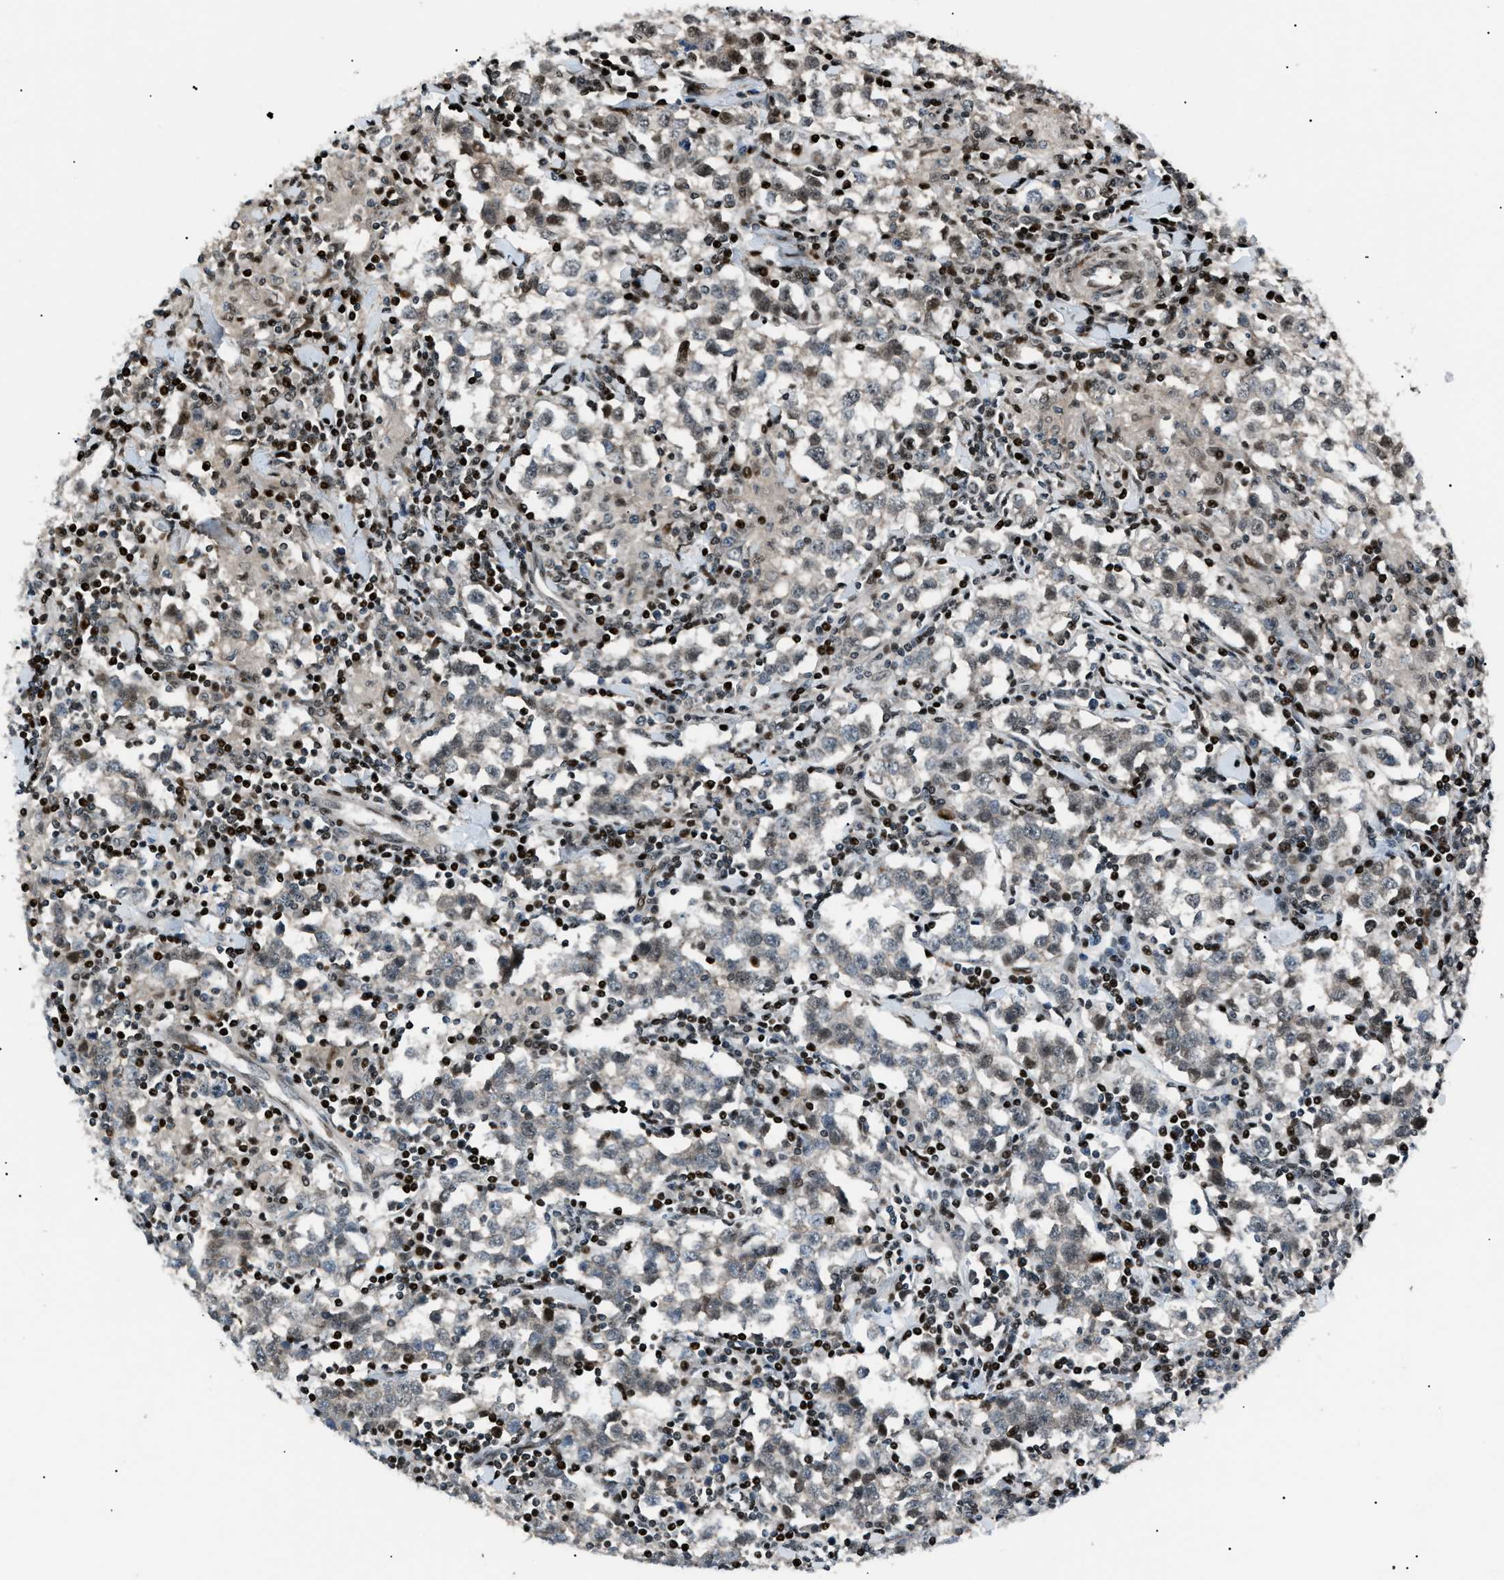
{"staining": {"intensity": "weak", "quantity": "<25%", "location": "nuclear"}, "tissue": "testis cancer", "cell_type": "Tumor cells", "image_type": "cancer", "snomed": [{"axis": "morphology", "description": "Seminoma, NOS"}, {"axis": "morphology", "description": "Carcinoma, Embryonal, NOS"}, {"axis": "topography", "description": "Testis"}], "caption": "Immunohistochemical staining of human seminoma (testis) exhibits no significant positivity in tumor cells.", "gene": "PRKX", "patient": {"sex": "male", "age": 36}}